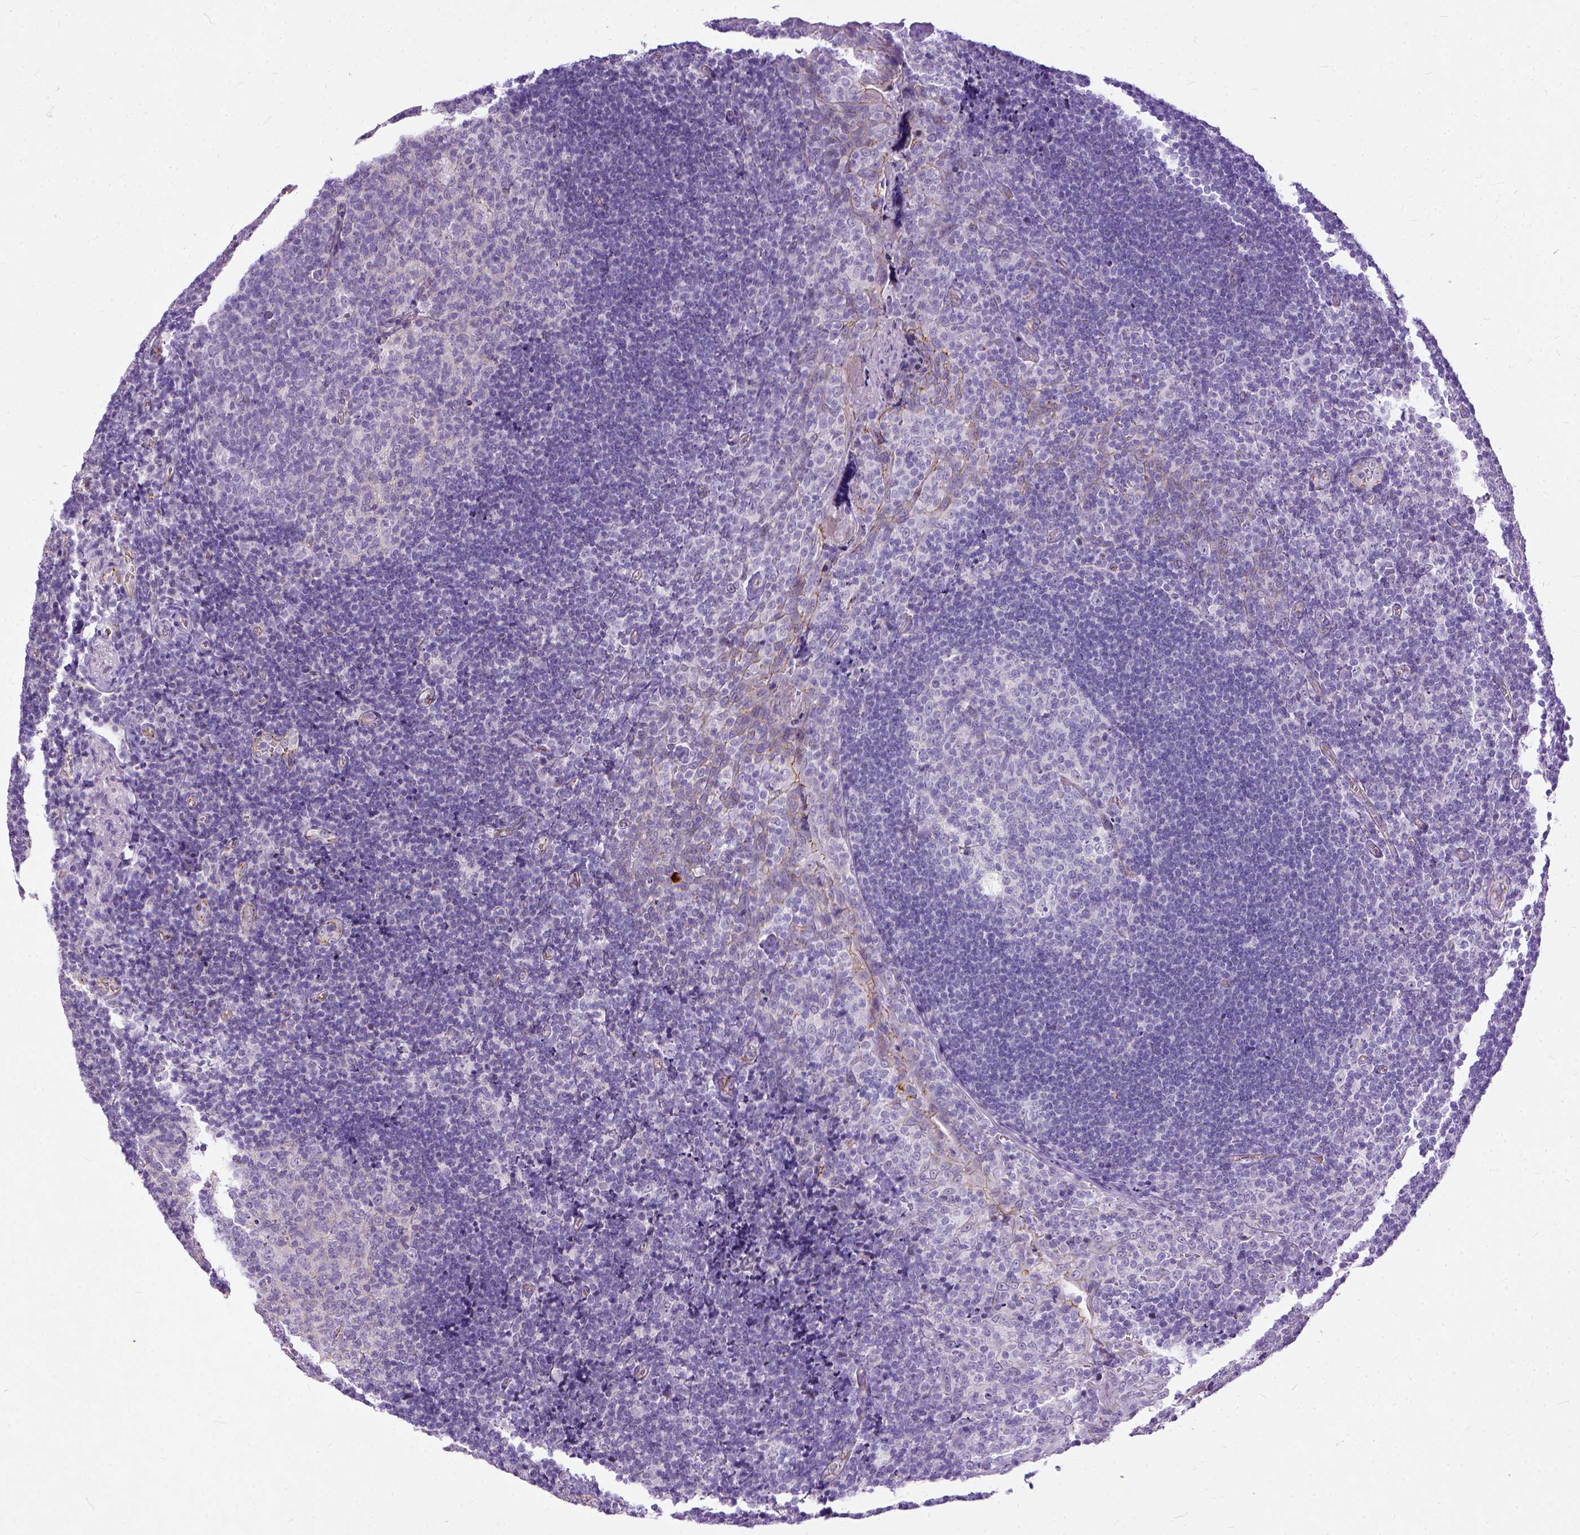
{"staining": {"intensity": "negative", "quantity": "none", "location": "none"}, "tissue": "tonsil", "cell_type": "Germinal center cells", "image_type": "normal", "snomed": [{"axis": "morphology", "description": "Normal tissue, NOS"}, {"axis": "morphology", "description": "Inflammation, NOS"}, {"axis": "topography", "description": "Tonsil"}], "caption": "The image displays no significant positivity in germinal center cells of tonsil. (DAB immunohistochemistry (IHC), high magnification).", "gene": "ADGRF1", "patient": {"sex": "female", "age": 31}}